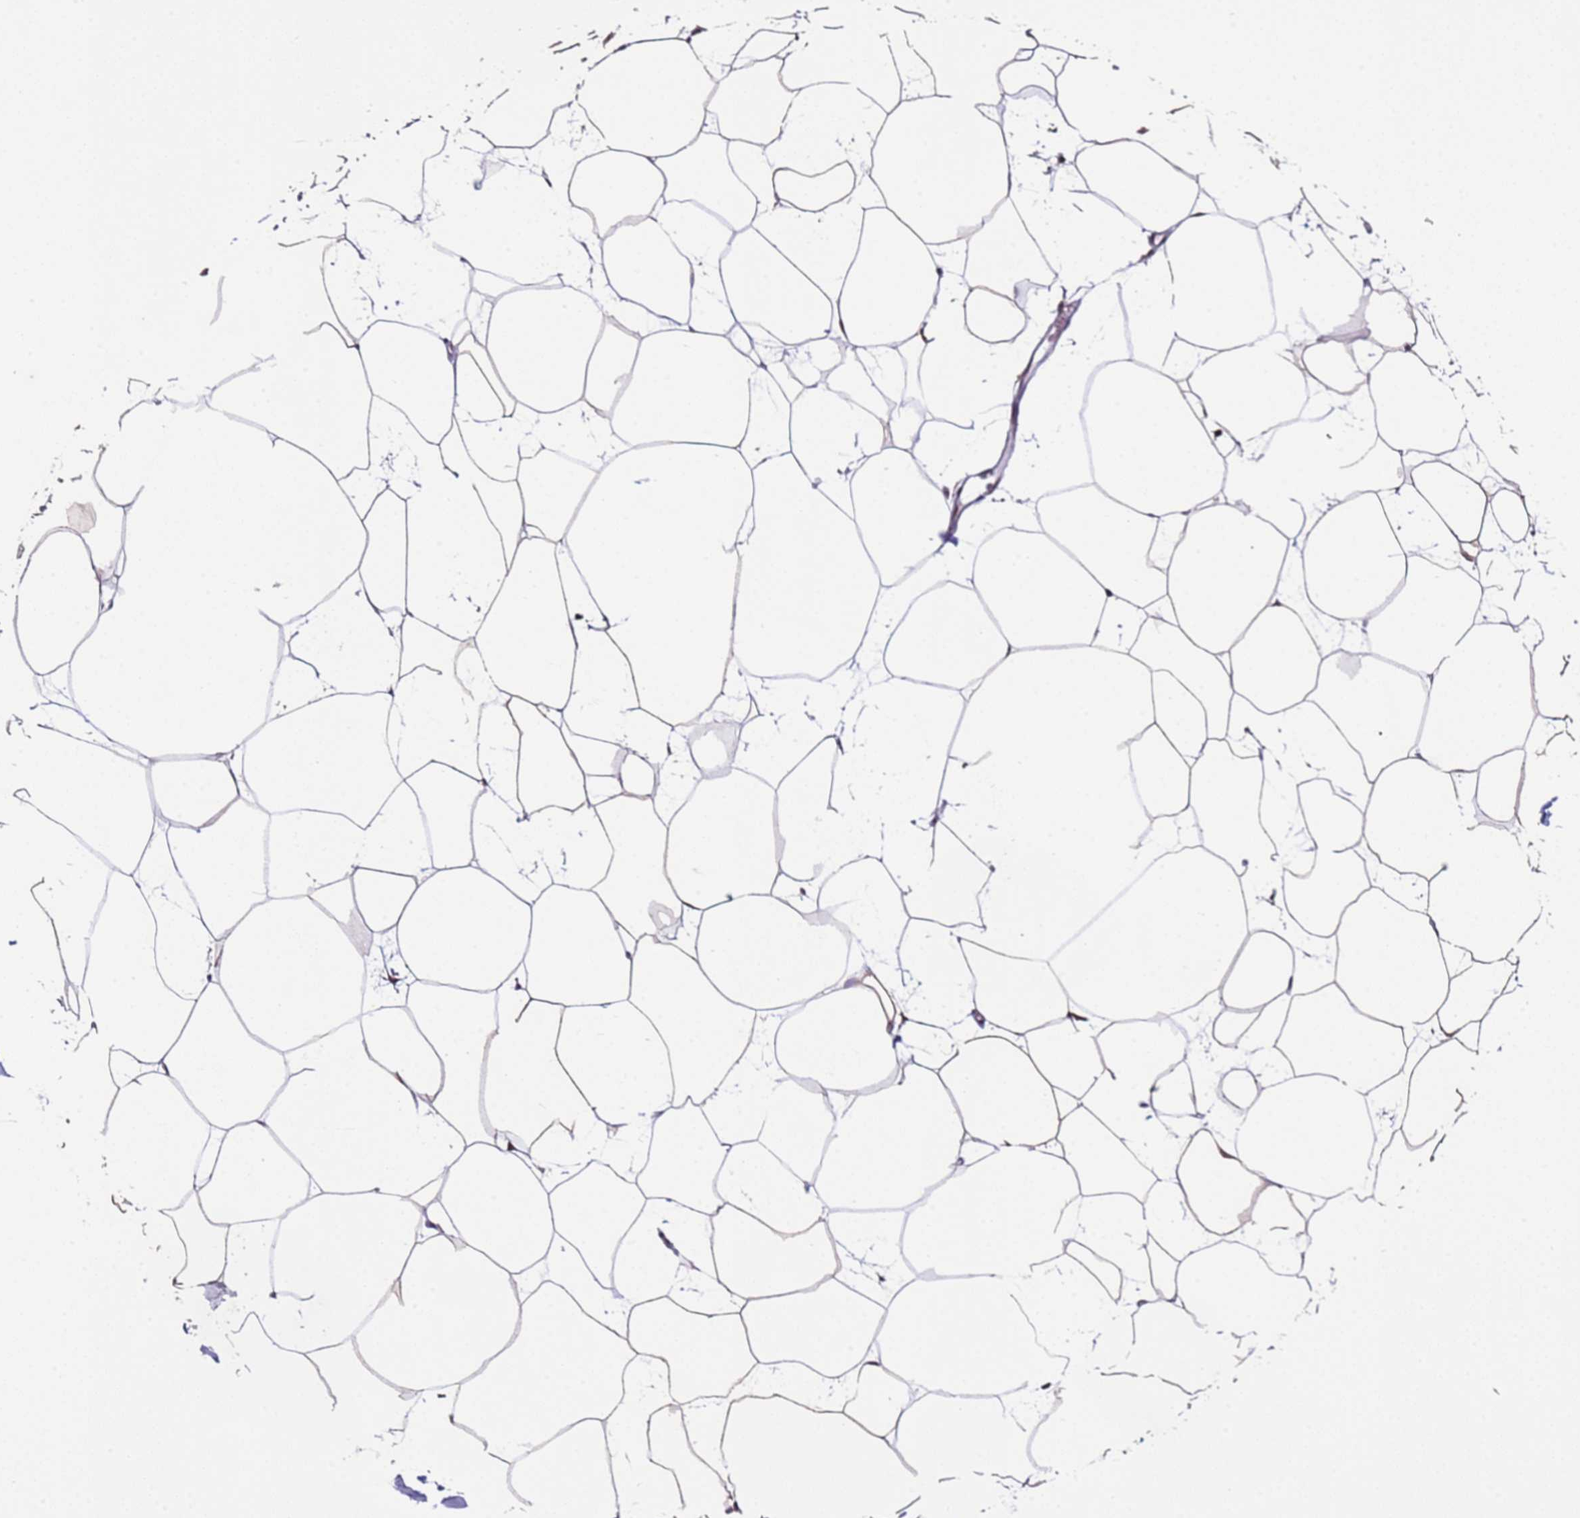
{"staining": {"intensity": "moderate", "quantity": ">75%", "location": "cytoplasmic/membranous,nuclear"}, "tissue": "adipose tissue", "cell_type": "Adipocytes", "image_type": "normal", "snomed": [{"axis": "morphology", "description": "Normal tissue, NOS"}, {"axis": "topography", "description": "Adipose tissue"}], "caption": "Immunohistochemistry (IHC) staining of unremarkable adipose tissue, which exhibits medium levels of moderate cytoplasmic/membranous,nuclear staining in about >75% of adipocytes indicating moderate cytoplasmic/membranous,nuclear protein expression. The staining was performed using DAB (brown) for protein detection and nuclei were counterstained in hematoxylin (blue).", "gene": "SCAF1", "patient": {"sex": "female", "age": 37}}